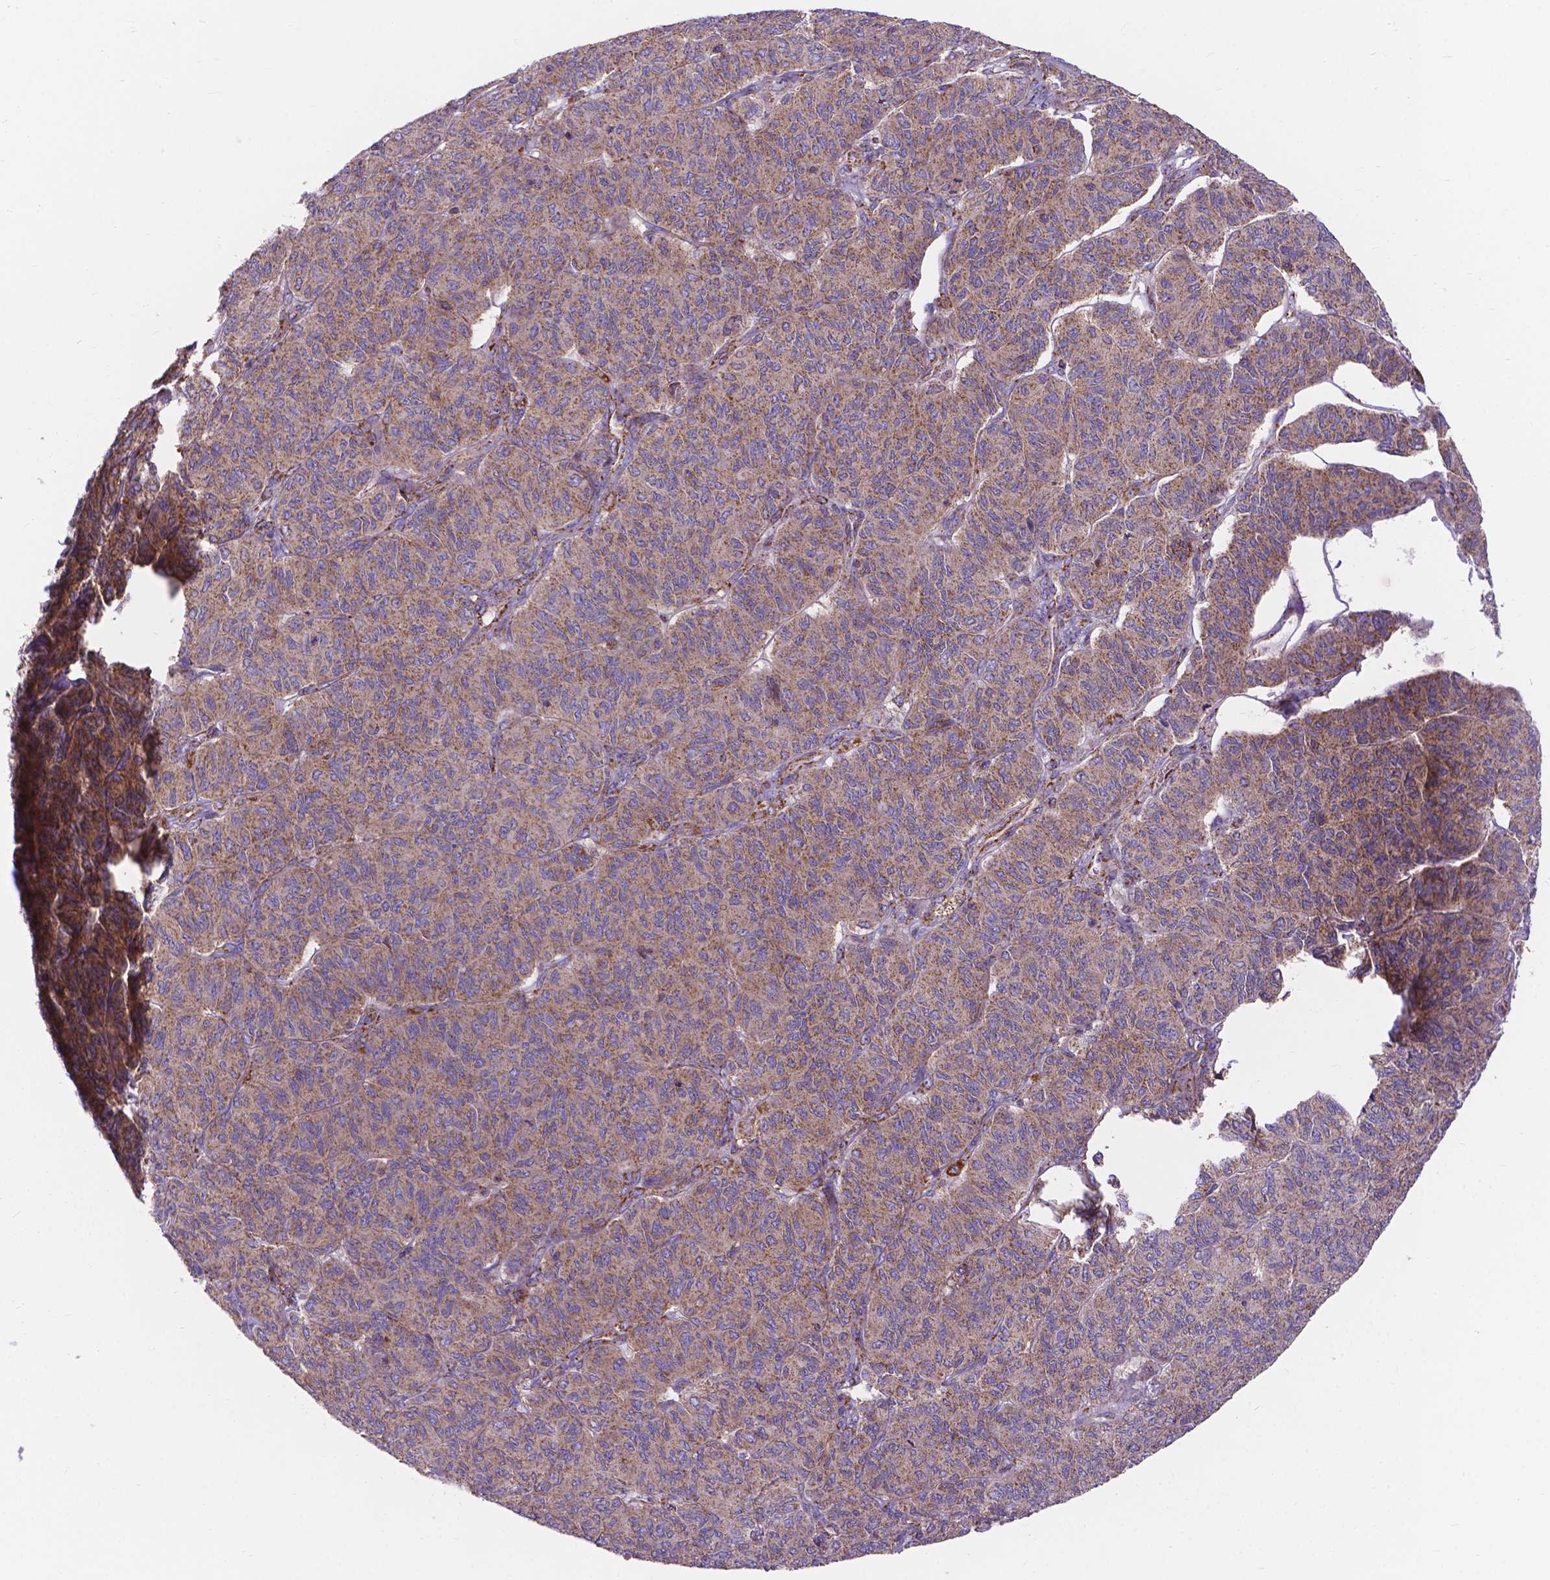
{"staining": {"intensity": "weak", "quantity": ">75%", "location": "cytoplasmic/membranous"}, "tissue": "ovarian cancer", "cell_type": "Tumor cells", "image_type": "cancer", "snomed": [{"axis": "morphology", "description": "Carcinoma, endometroid"}, {"axis": "topography", "description": "Ovary"}], "caption": "The histopathology image displays immunohistochemical staining of ovarian cancer (endometroid carcinoma). There is weak cytoplasmic/membranous staining is appreciated in approximately >75% of tumor cells.", "gene": "AK3", "patient": {"sex": "female", "age": 80}}